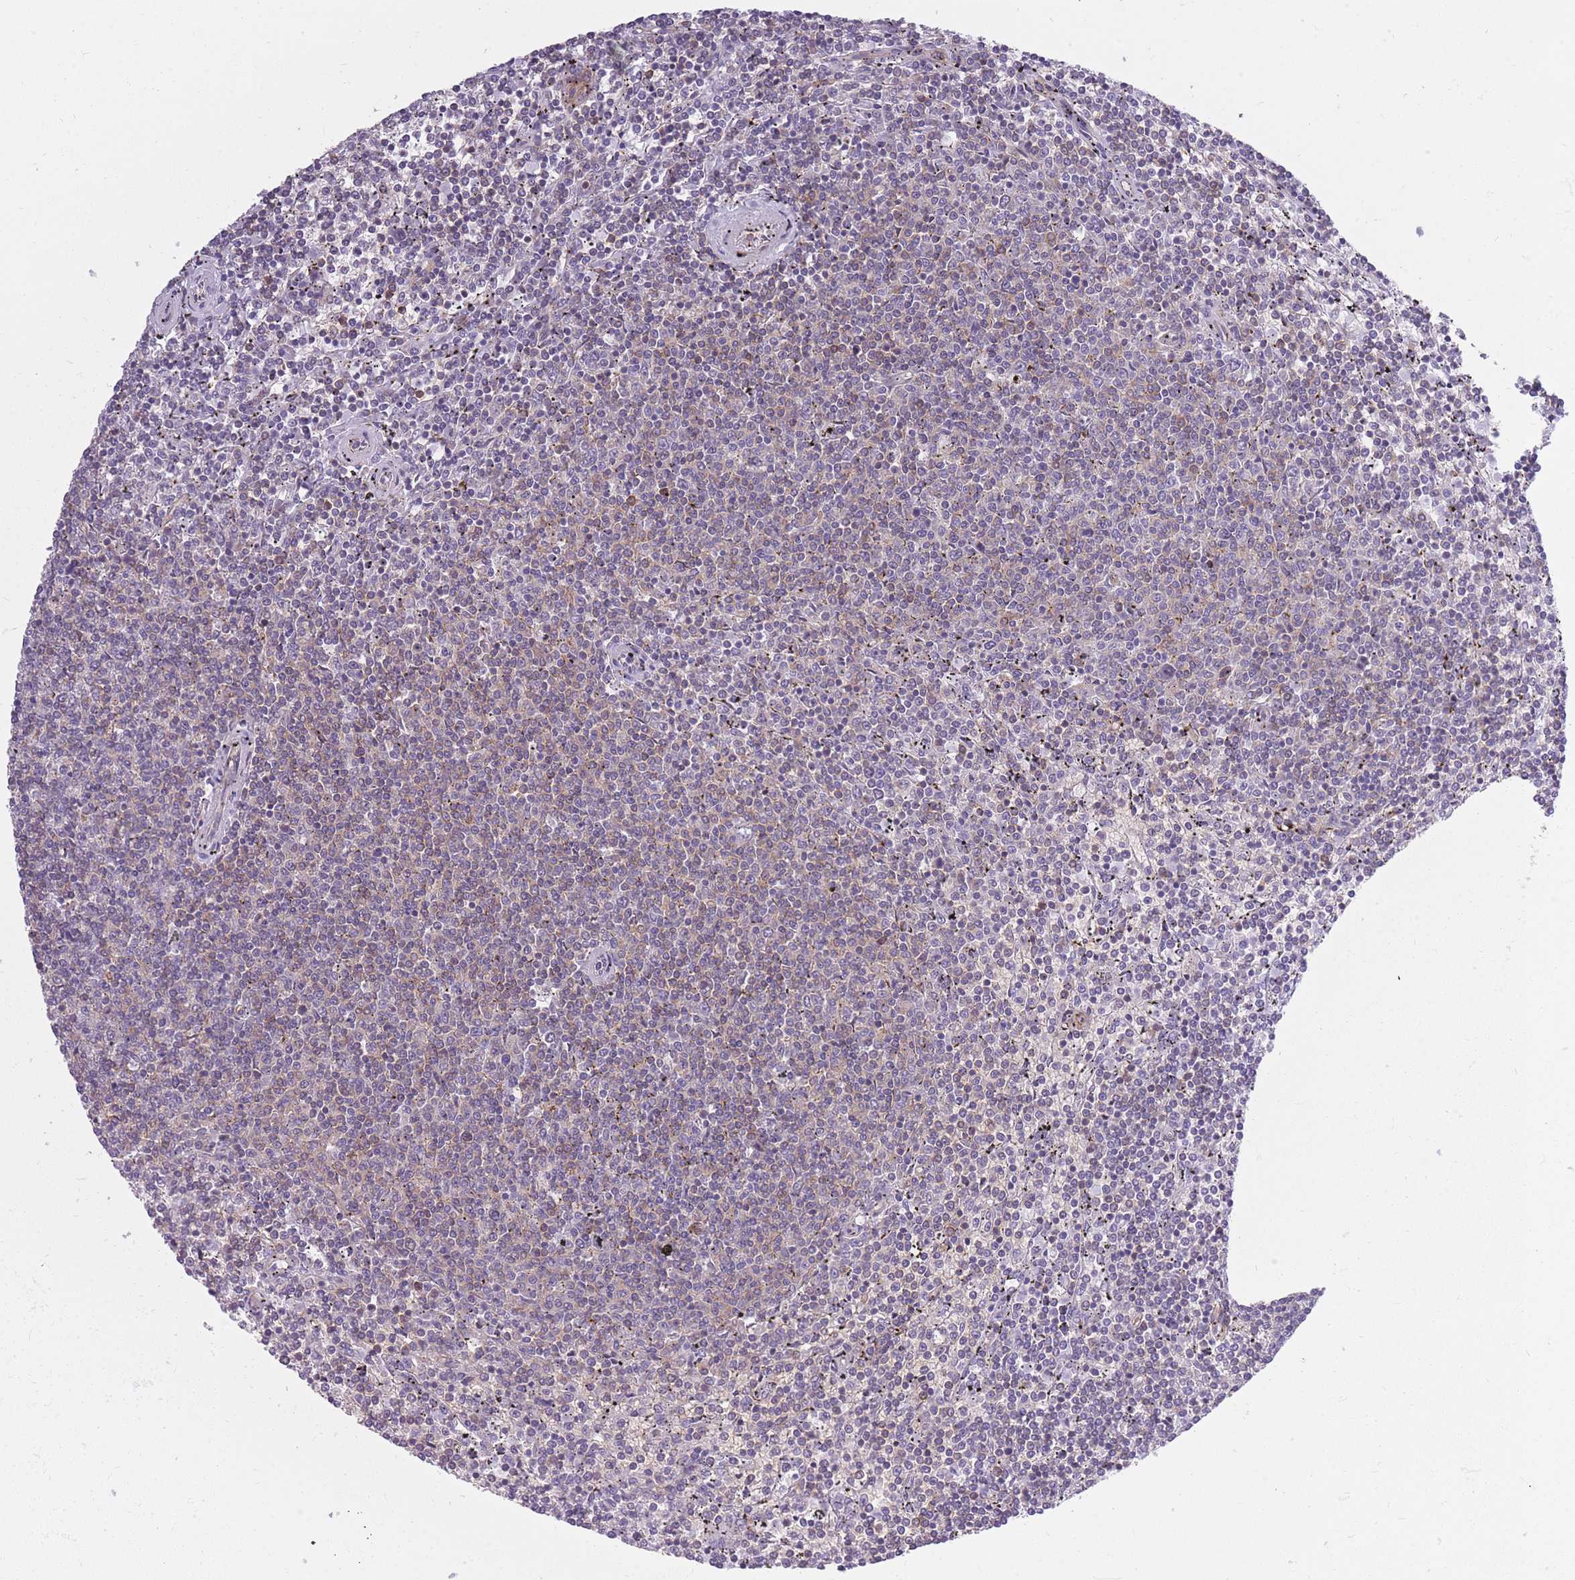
{"staining": {"intensity": "negative", "quantity": "none", "location": "none"}, "tissue": "lymphoma", "cell_type": "Tumor cells", "image_type": "cancer", "snomed": [{"axis": "morphology", "description": "Malignant lymphoma, non-Hodgkin's type, Low grade"}, {"axis": "topography", "description": "Spleen"}], "caption": "Human lymphoma stained for a protein using IHC reveals no staining in tumor cells.", "gene": "ADD1", "patient": {"sex": "female", "age": 50}}